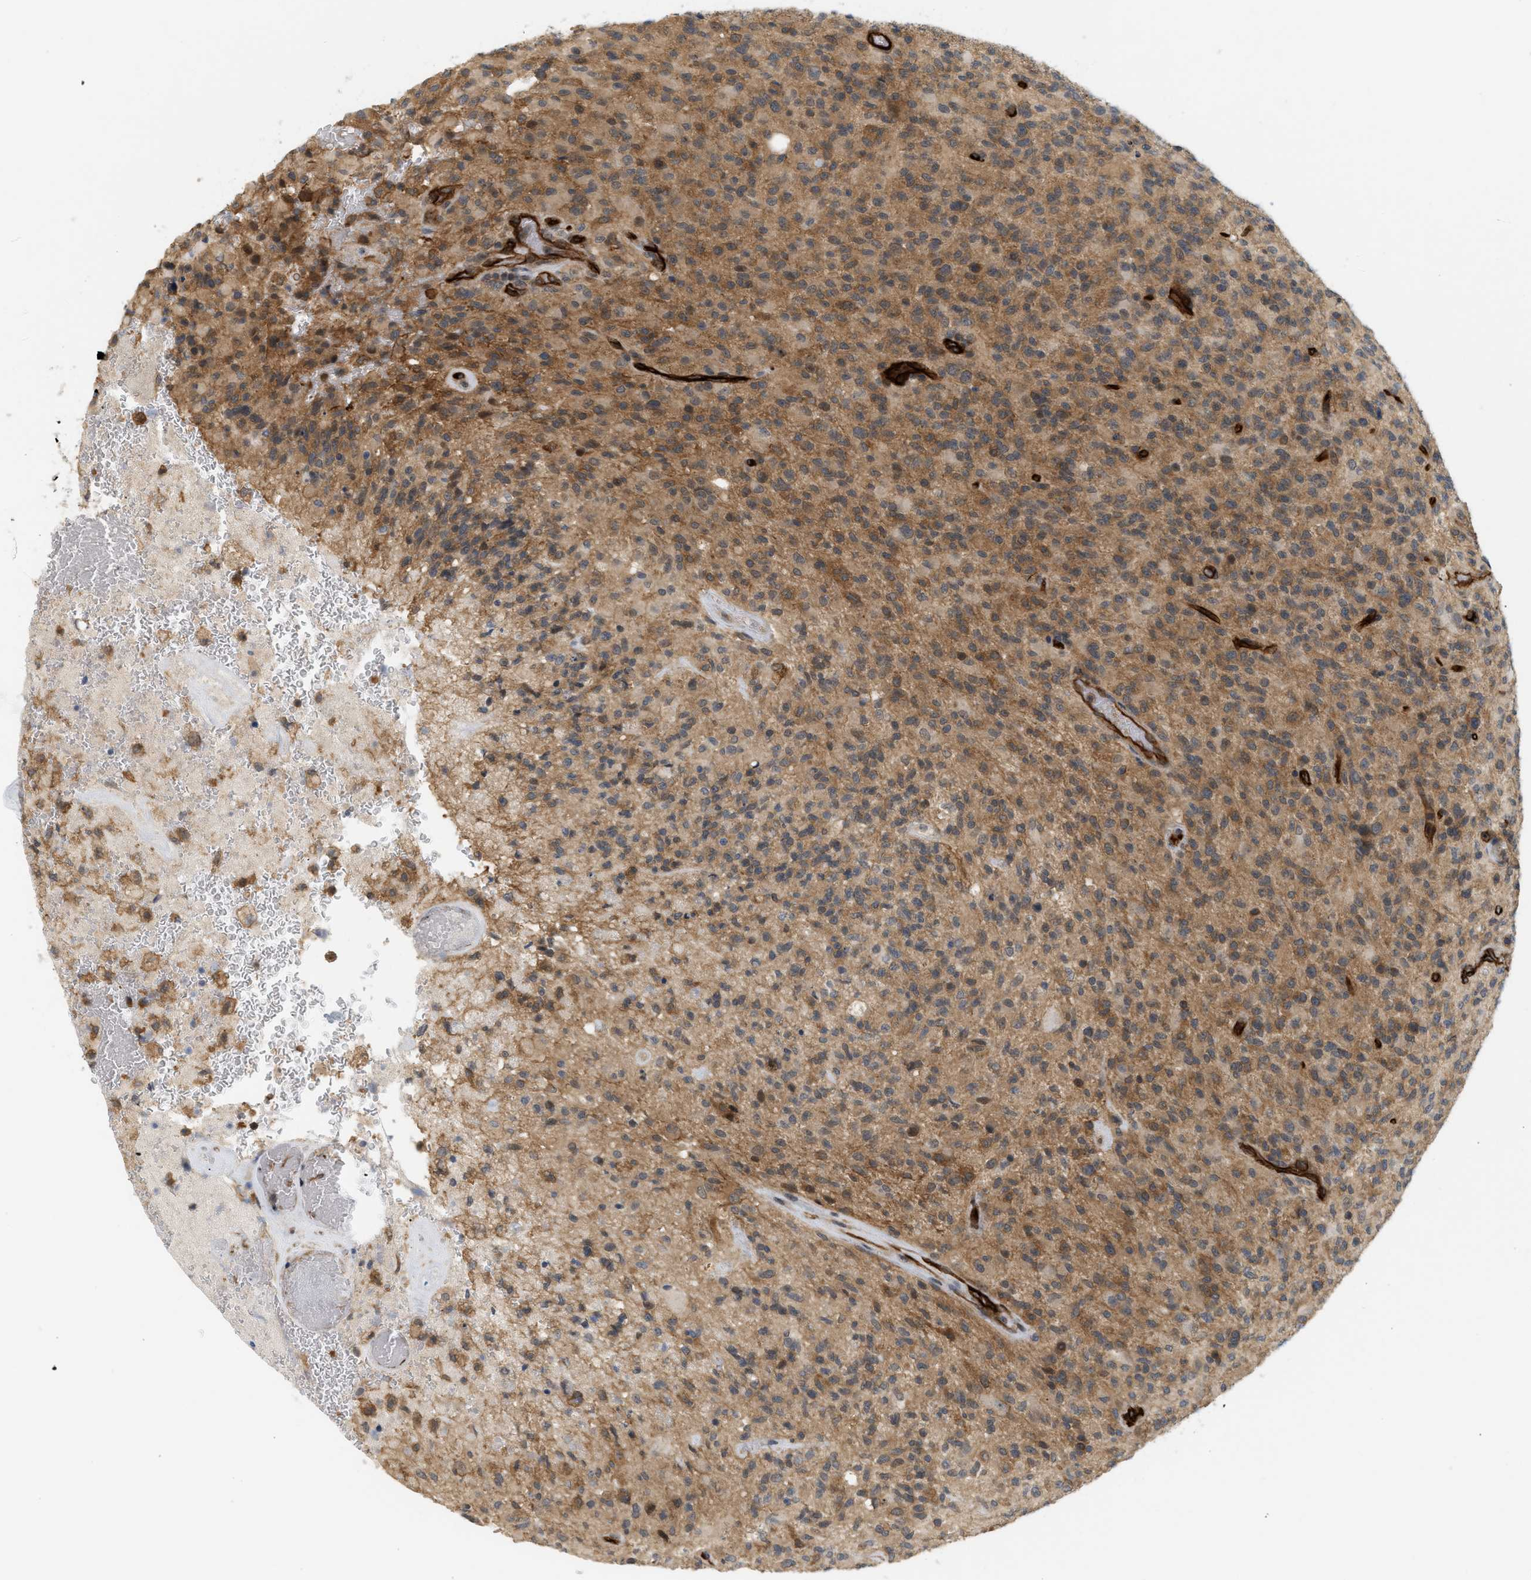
{"staining": {"intensity": "moderate", "quantity": ">75%", "location": "cytoplasmic/membranous"}, "tissue": "glioma", "cell_type": "Tumor cells", "image_type": "cancer", "snomed": [{"axis": "morphology", "description": "Glioma, malignant, High grade"}, {"axis": "topography", "description": "Brain"}], "caption": "A micrograph of human glioma stained for a protein exhibits moderate cytoplasmic/membranous brown staining in tumor cells.", "gene": "PALMD", "patient": {"sex": "male", "age": 71}}